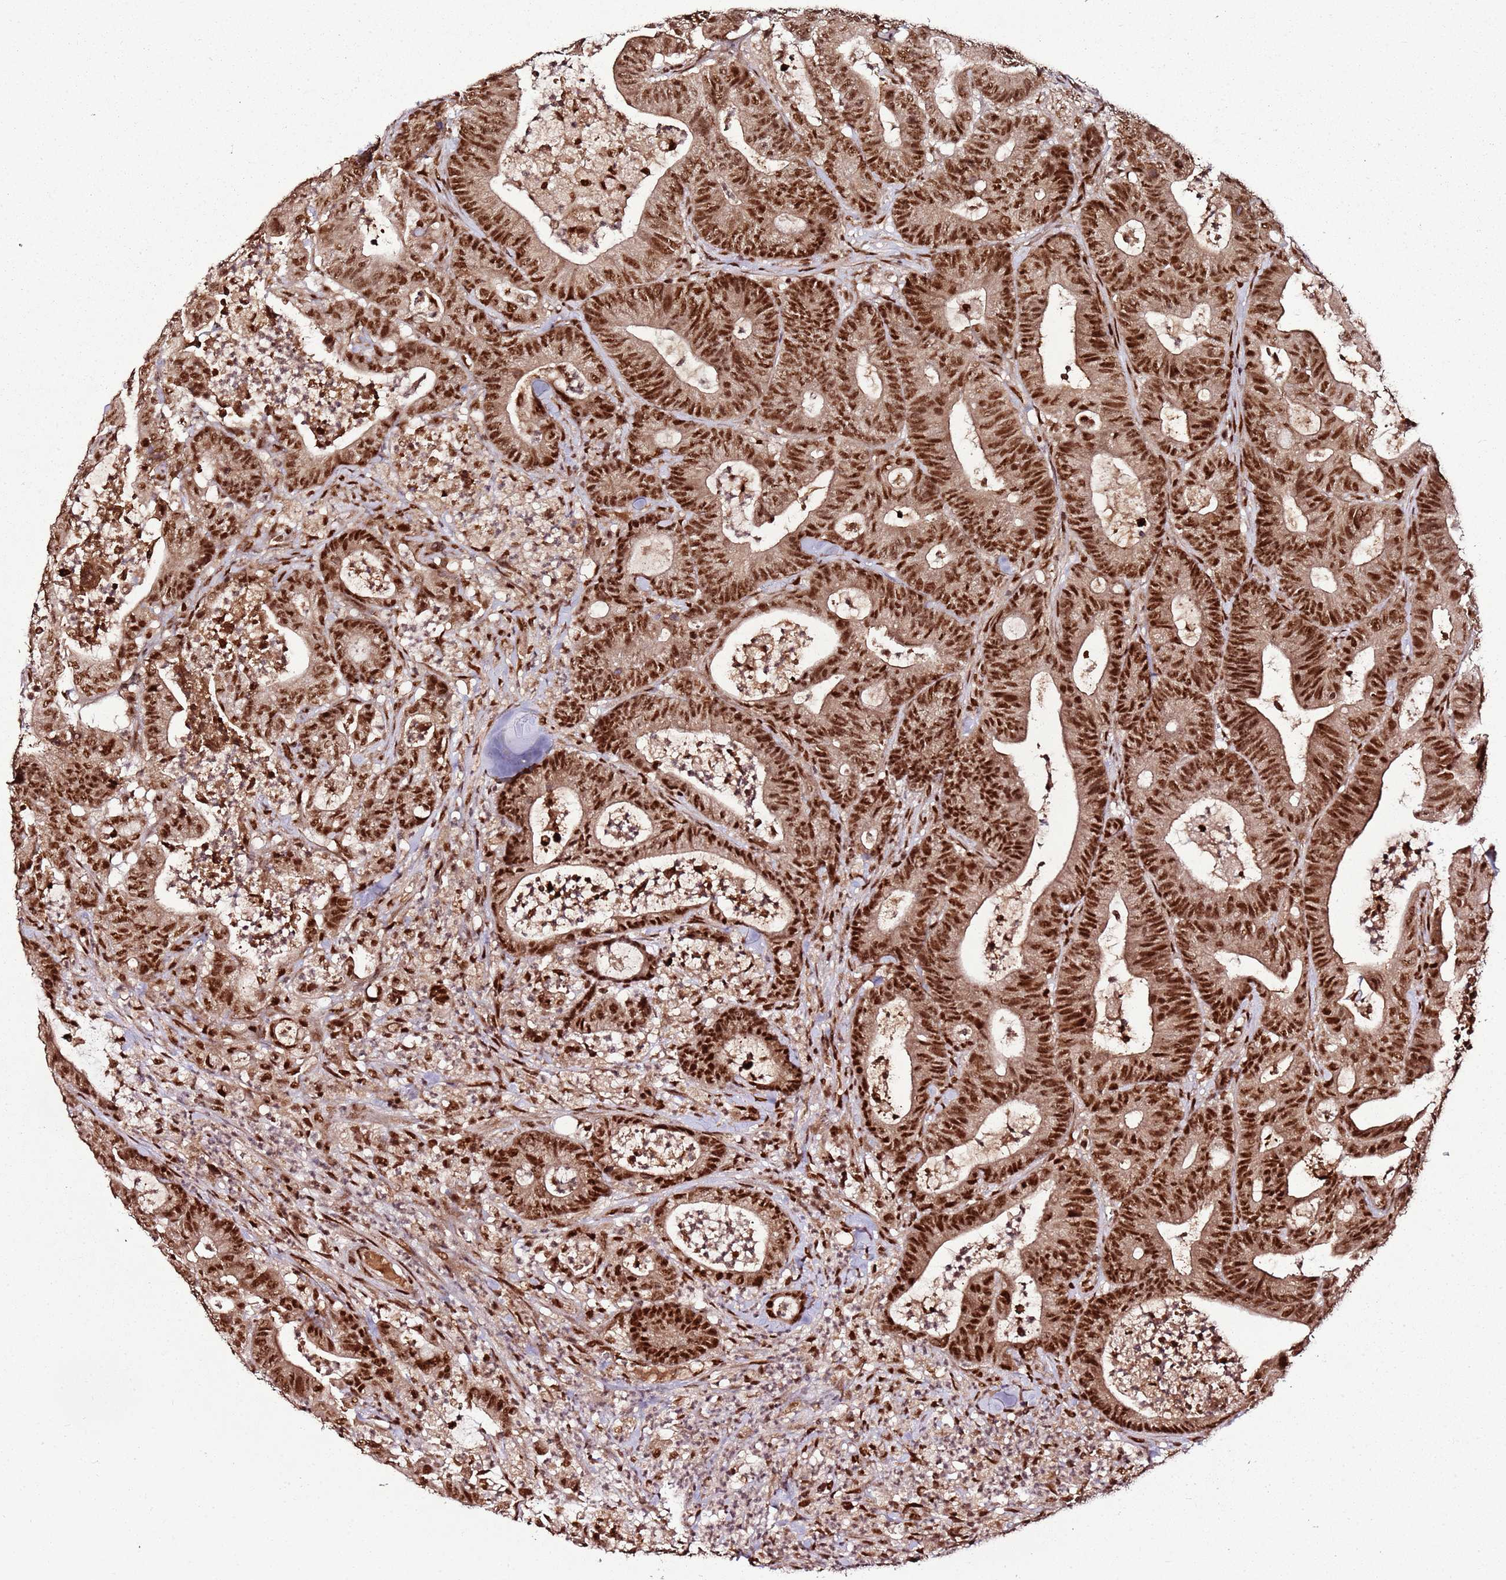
{"staining": {"intensity": "strong", "quantity": ">75%", "location": "nuclear"}, "tissue": "colorectal cancer", "cell_type": "Tumor cells", "image_type": "cancer", "snomed": [{"axis": "morphology", "description": "Adenocarcinoma, NOS"}, {"axis": "topography", "description": "Colon"}], "caption": "DAB immunohistochemical staining of human colorectal adenocarcinoma demonstrates strong nuclear protein staining in approximately >75% of tumor cells. (DAB (3,3'-diaminobenzidine) IHC with brightfield microscopy, high magnification).", "gene": "XRN2", "patient": {"sex": "female", "age": 84}}